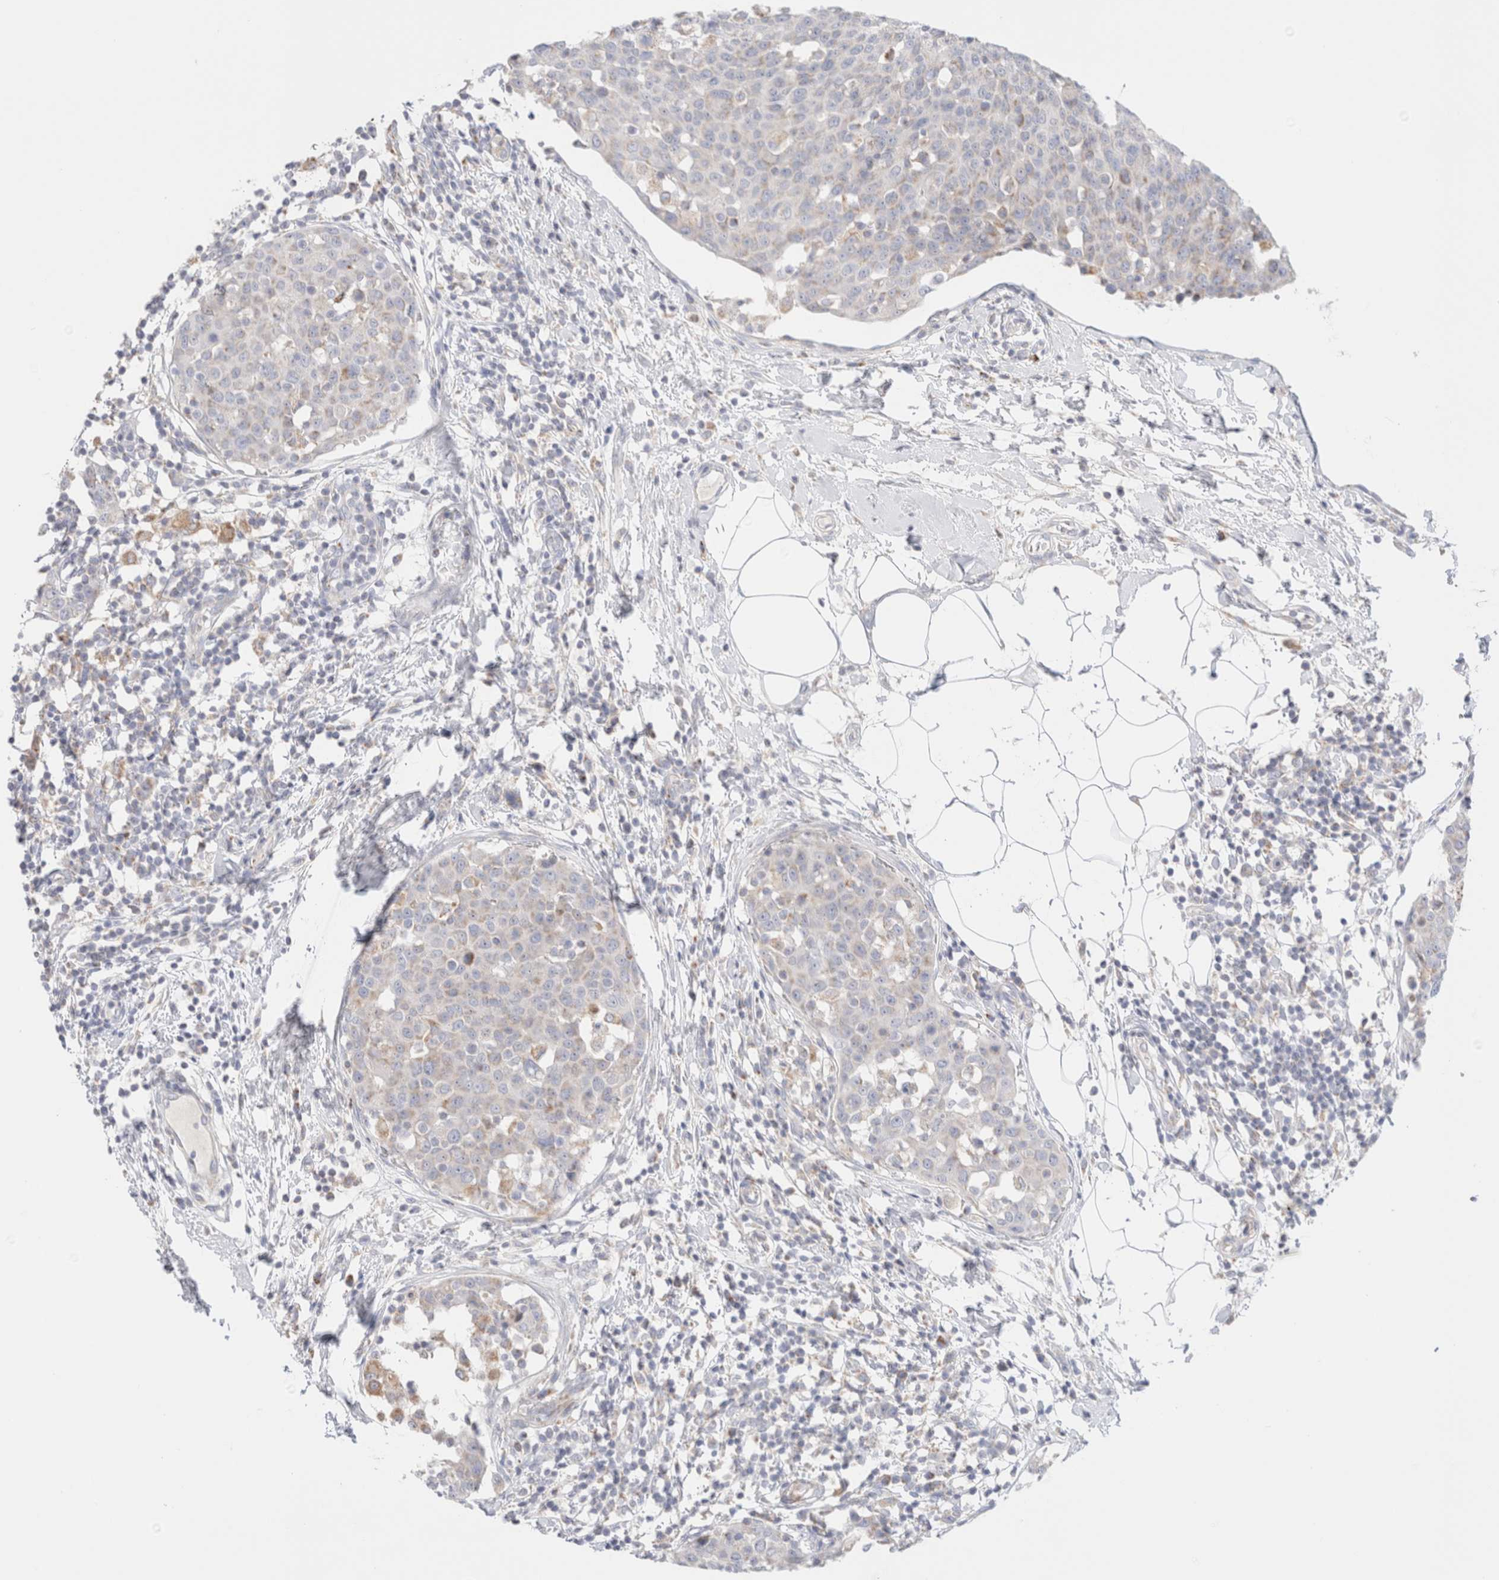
{"staining": {"intensity": "negative", "quantity": "none", "location": "none"}, "tissue": "breast cancer", "cell_type": "Tumor cells", "image_type": "cancer", "snomed": [{"axis": "morphology", "description": "Normal tissue, NOS"}, {"axis": "morphology", "description": "Duct carcinoma"}, {"axis": "topography", "description": "Breast"}], "caption": "Tumor cells are negative for protein expression in human intraductal carcinoma (breast). (DAB (3,3'-diaminobenzidine) IHC with hematoxylin counter stain).", "gene": "ATP6V1C1", "patient": {"sex": "female", "age": 37}}